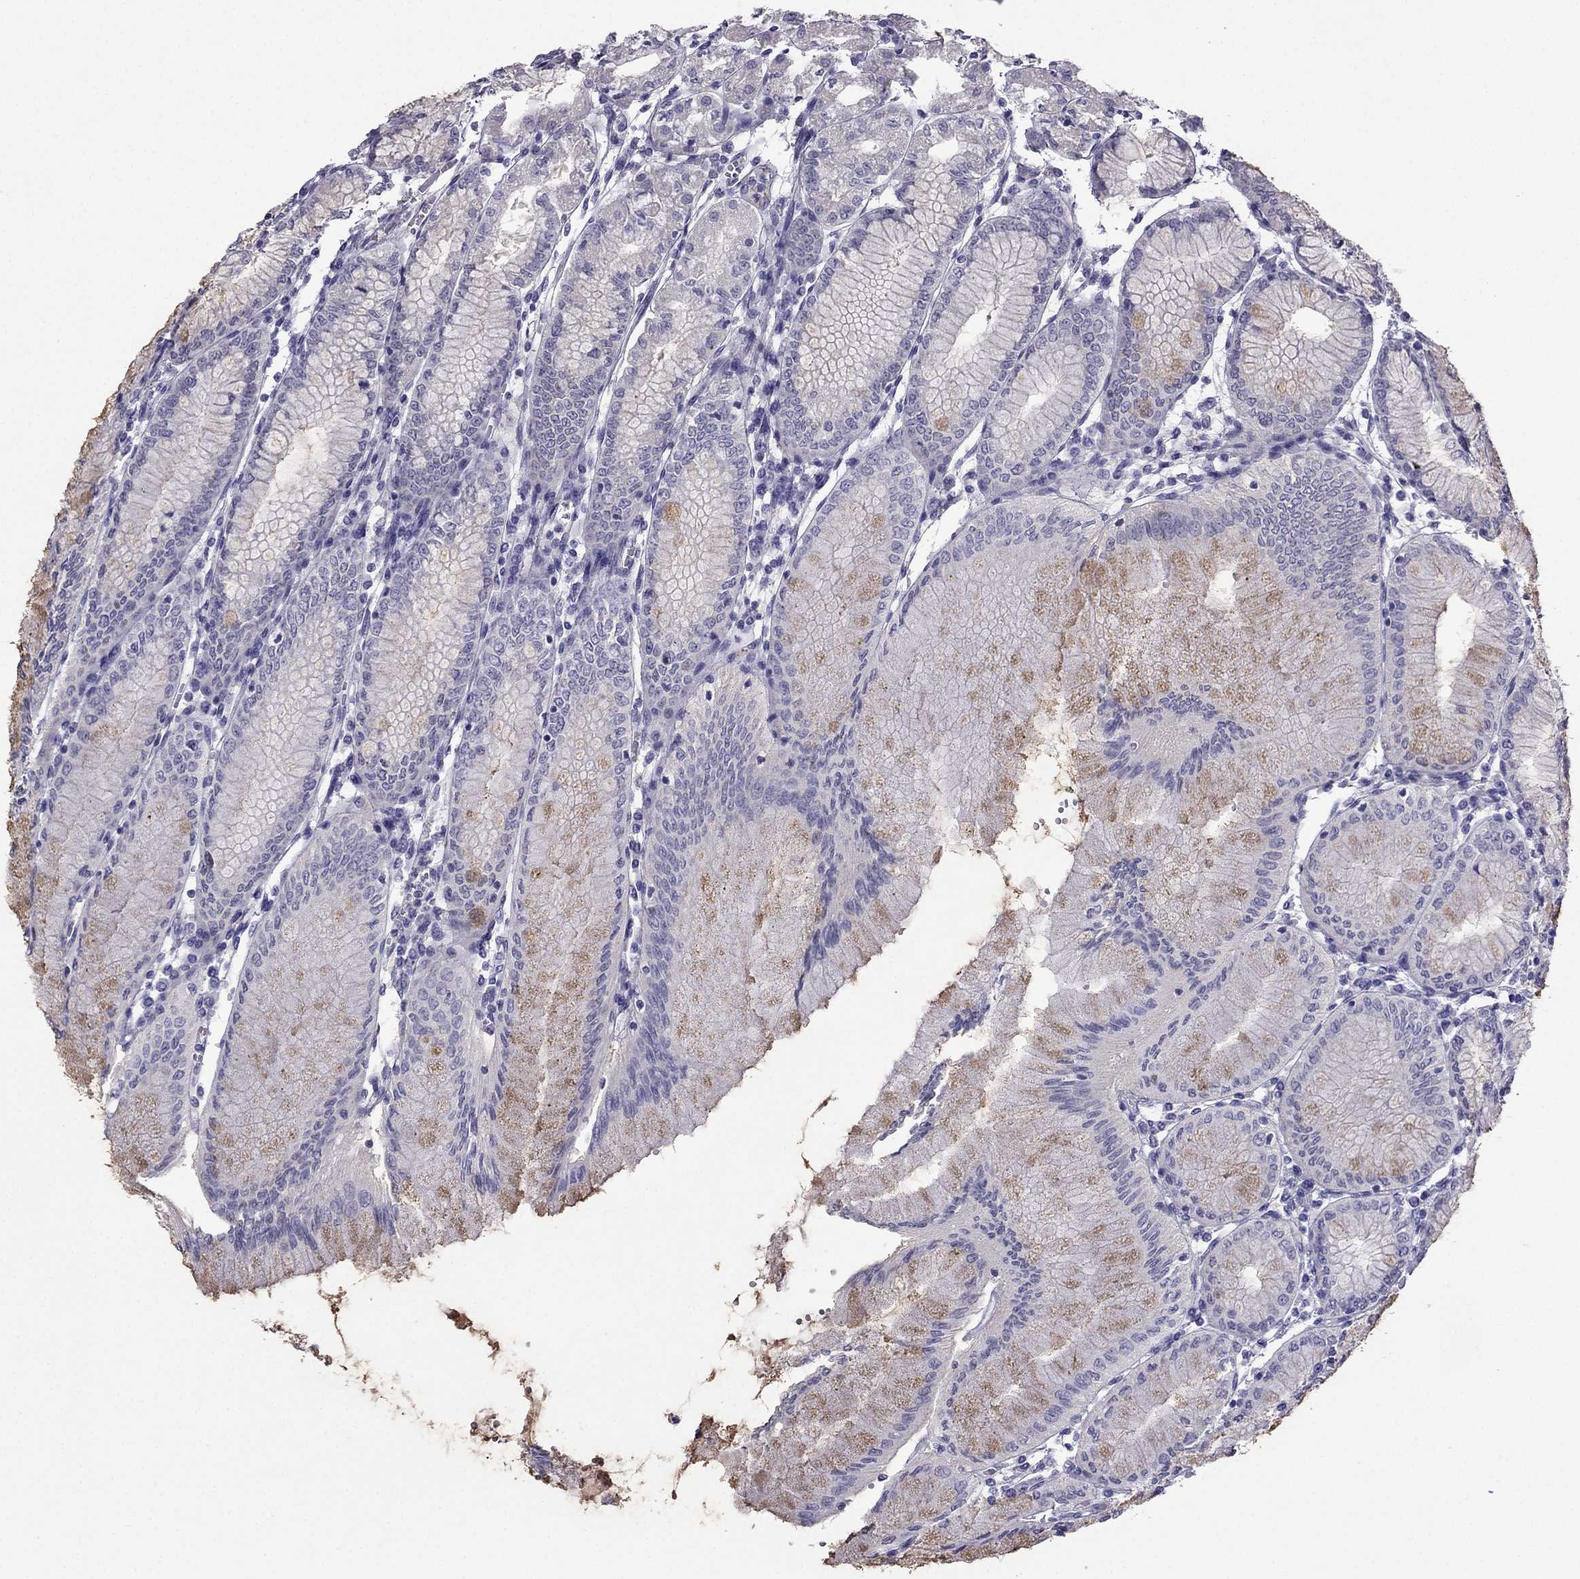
{"staining": {"intensity": "negative", "quantity": "none", "location": "none"}, "tissue": "stomach", "cell_type": "Glandular cells", "image_type": "normal", "snomed": [{"axis": "morphology", "description": "Normal tissue, NOS"}, {"axis": "topography", "description": "Skeletal muscle"}, {"axis": "topography", "description": "Stomach"}], "caption": "IHC histopathology image of benign human stomach stained for a protein (brown), which demonstrates no staining in glandular cells.", "gene": "SCNN1D", "patient": {"sex": "female", "age": 57}}